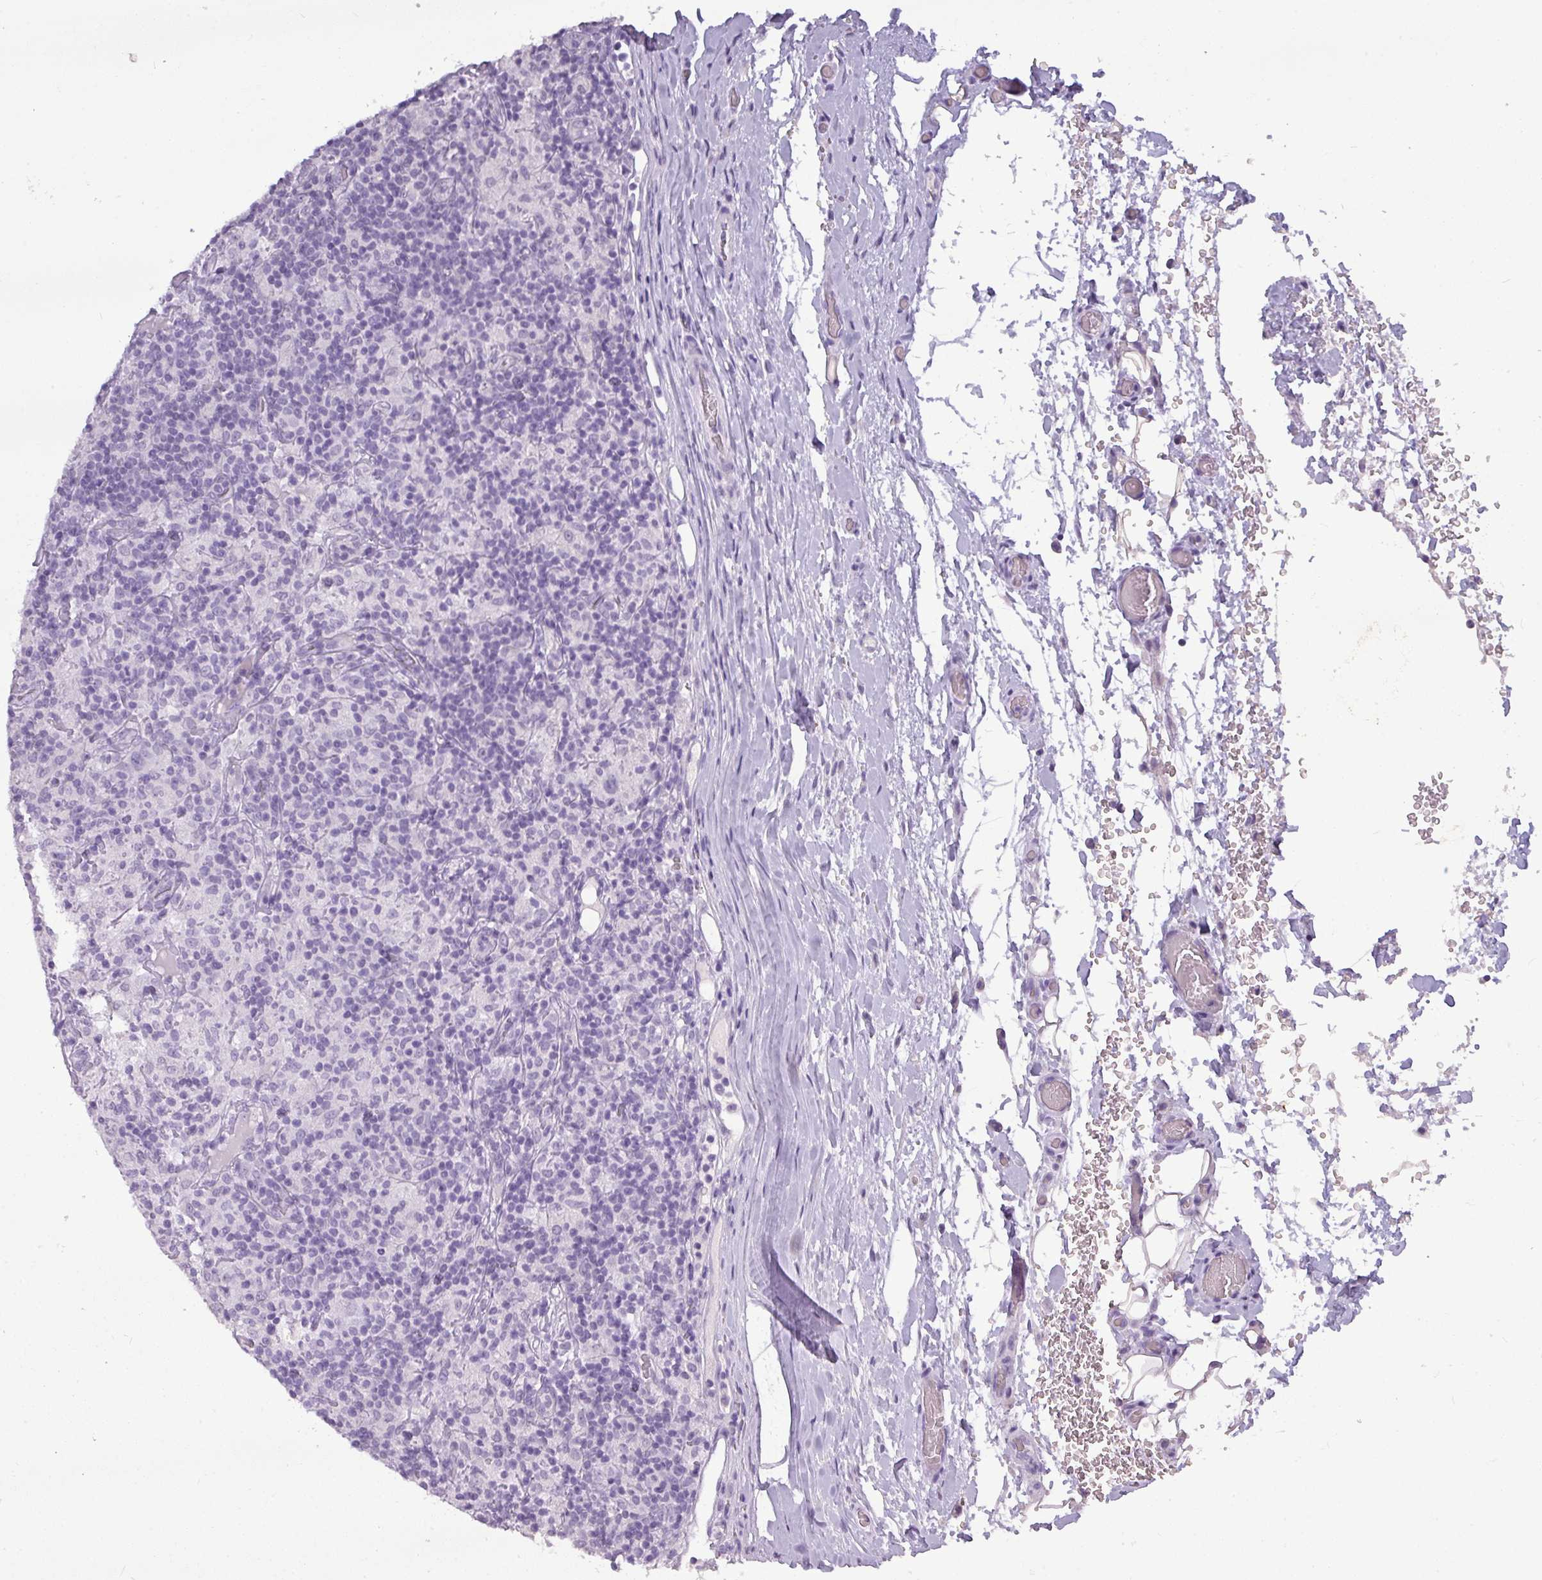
{"staining": {"intensity": "negative", "quantity": "none", "location": "none"}, "tissue": "lymphoma", "cell_type": "Tumor cells", "image_type": "cancer", "snomed": [{"axis": "morphology", "description": "Hodgkin's disease, NOS"}, {"axis": "topography", "description": "Lymph node"}], "caption": "High power microscopy image of an IHC photomicrograph of Hodgkin's disease, revealing no significant positivity in tumor cells. (Stains: DAB immunohistochemistry (IHC) with hematoxylin counter stain, Microscopy: brightfield microscopy at high magnification).", "gene": "TMEM91", "patient": {"sex": "male", "age": 70}}